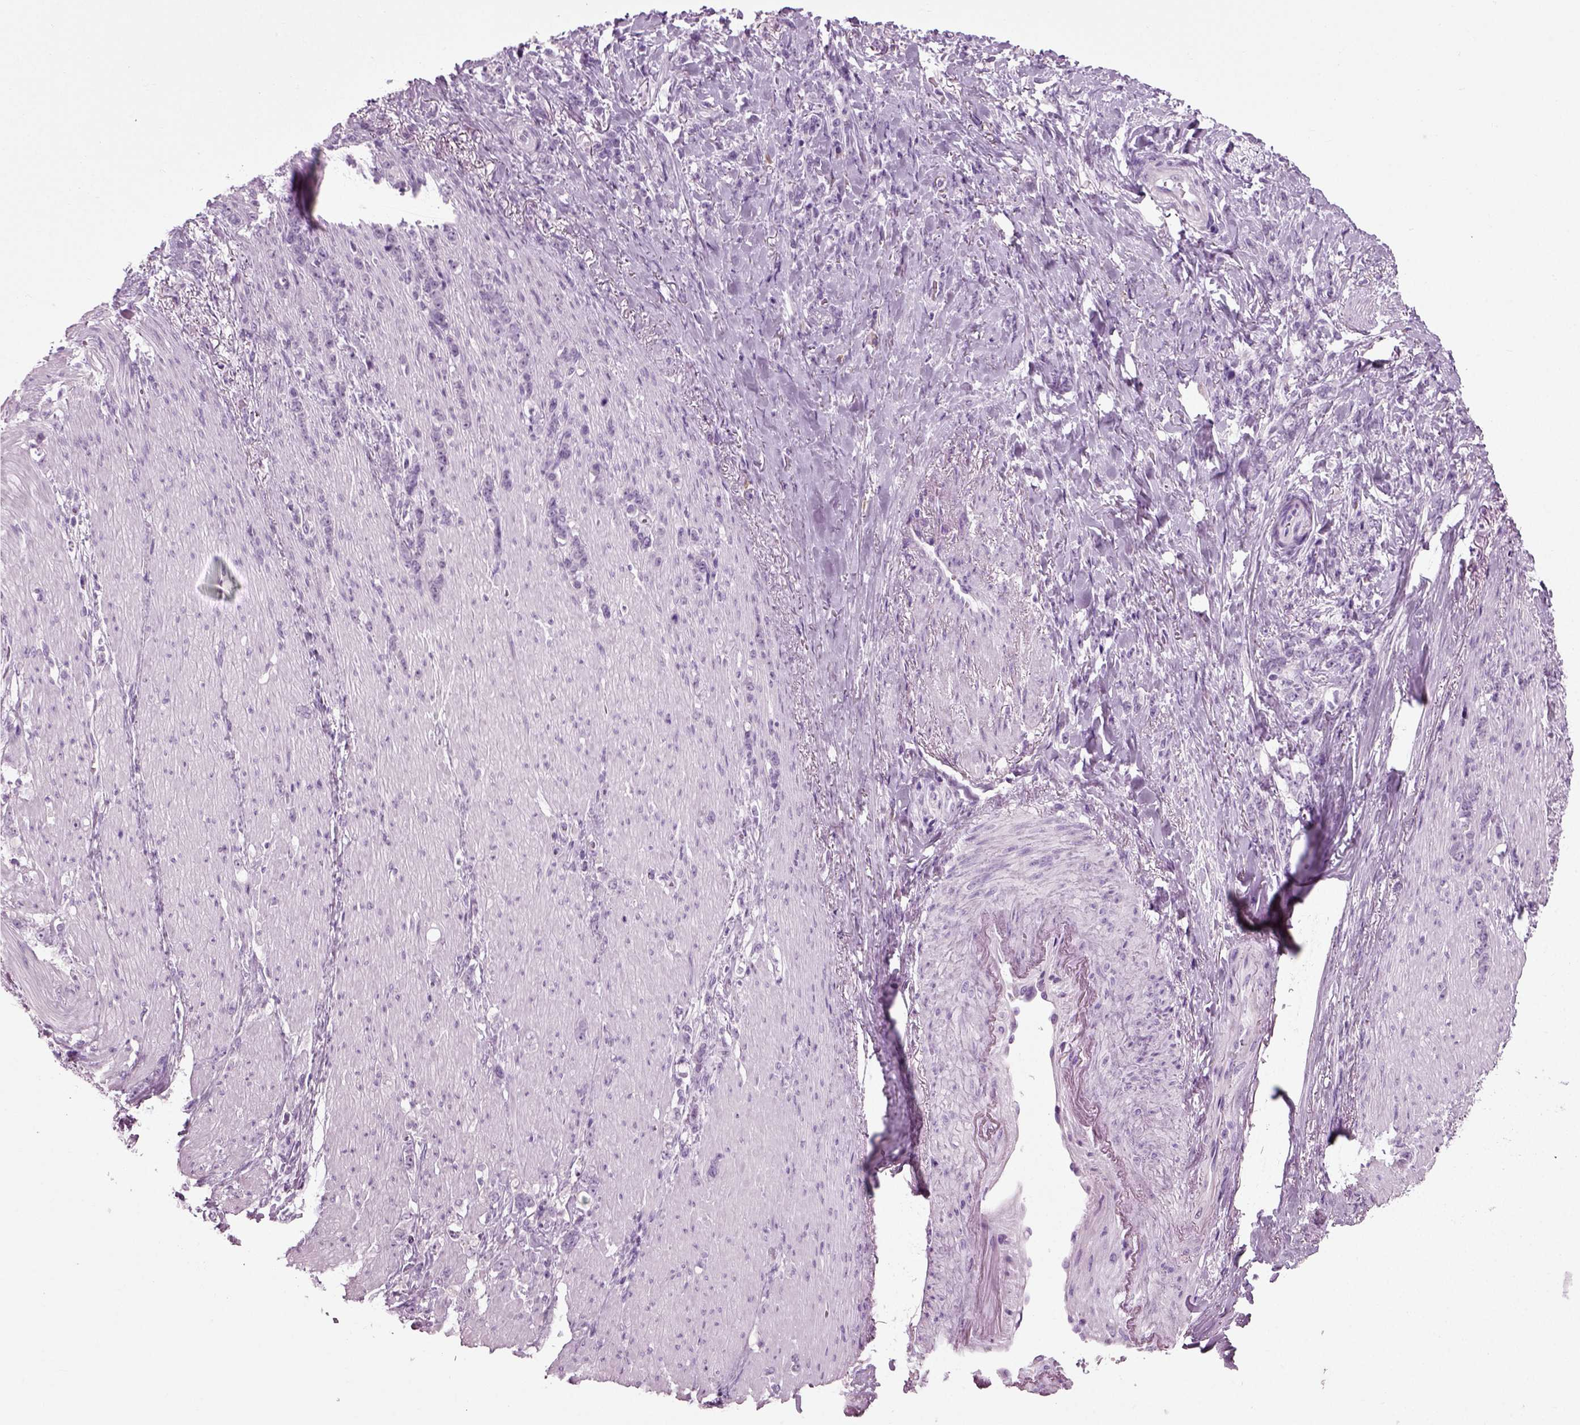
{"staining": {"intensity": "negative", "quantity": "none", "location": "none"}, "tissue": "stomach cancer", "cell_type": "Tumor cells", "image_type": "cancer", "snomed": [{"axis": "morphology", "description": "Adenocarcinoma, NOS"}, {"axis": "topography", "description": "Stomach, lower"}], "caption": "Stomach adenocarcinoma stained for a protein using immunohistochemistry shows no positivity tumor cells.", "gene": "PRLH", "patient": {"sex": "male", "age": 88}}